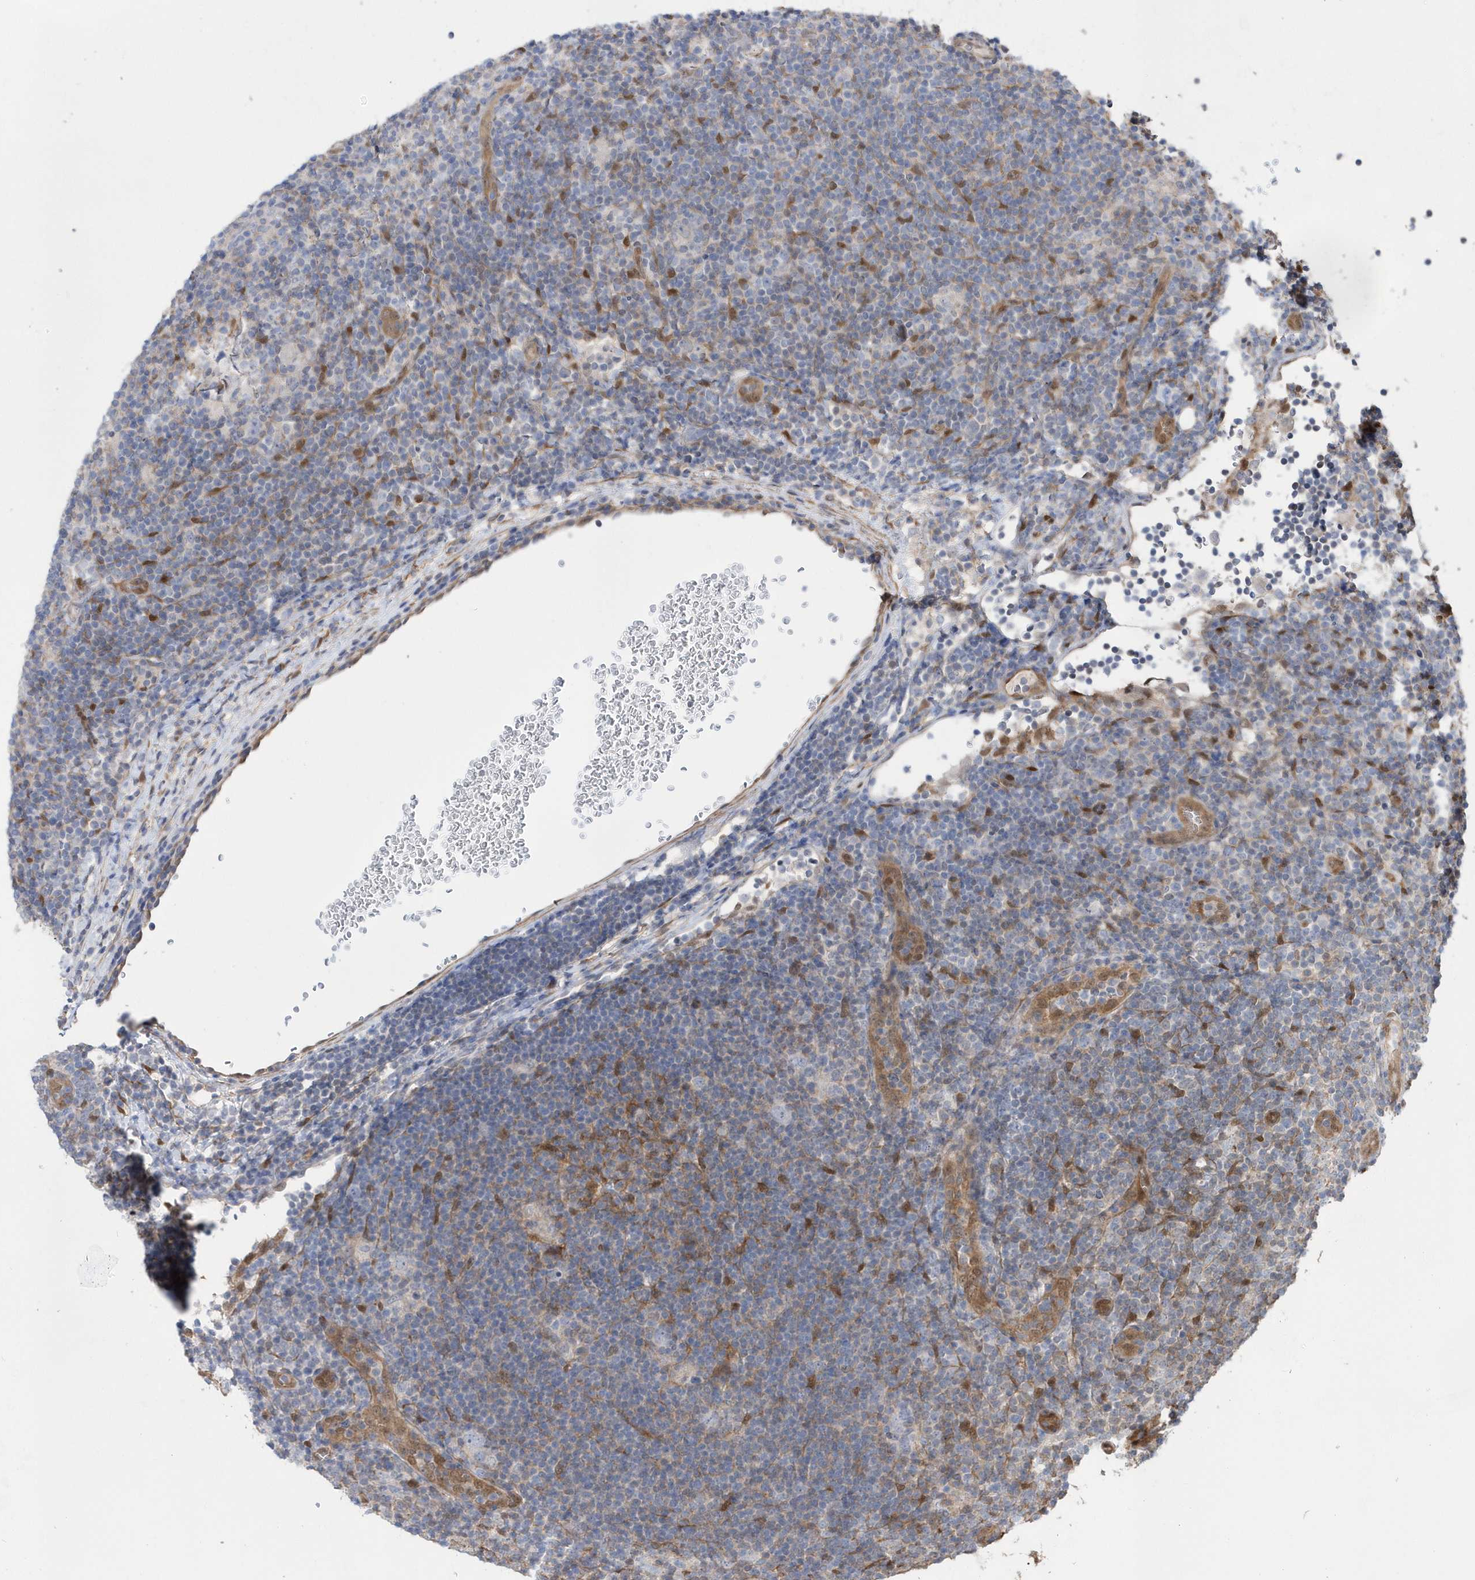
{"staining": {"intensity": "negative", "quantity": "none", "location": "none"}, "tissue": "lymphoma", "cell_type": "Tumor cells", "image_type": "cancer", "snomed": [{"axis": "morphology", "description": "Hodgkin's disease, NOS"}, {"axis": "topography", "description": "Lymph node"}], "caption": "This is an IHC micrograph of human Hodgkin's disease. There is no positivity in tumor cells.", "gene": "BDH2", "patient": {"sex": "female", "age": 57}}